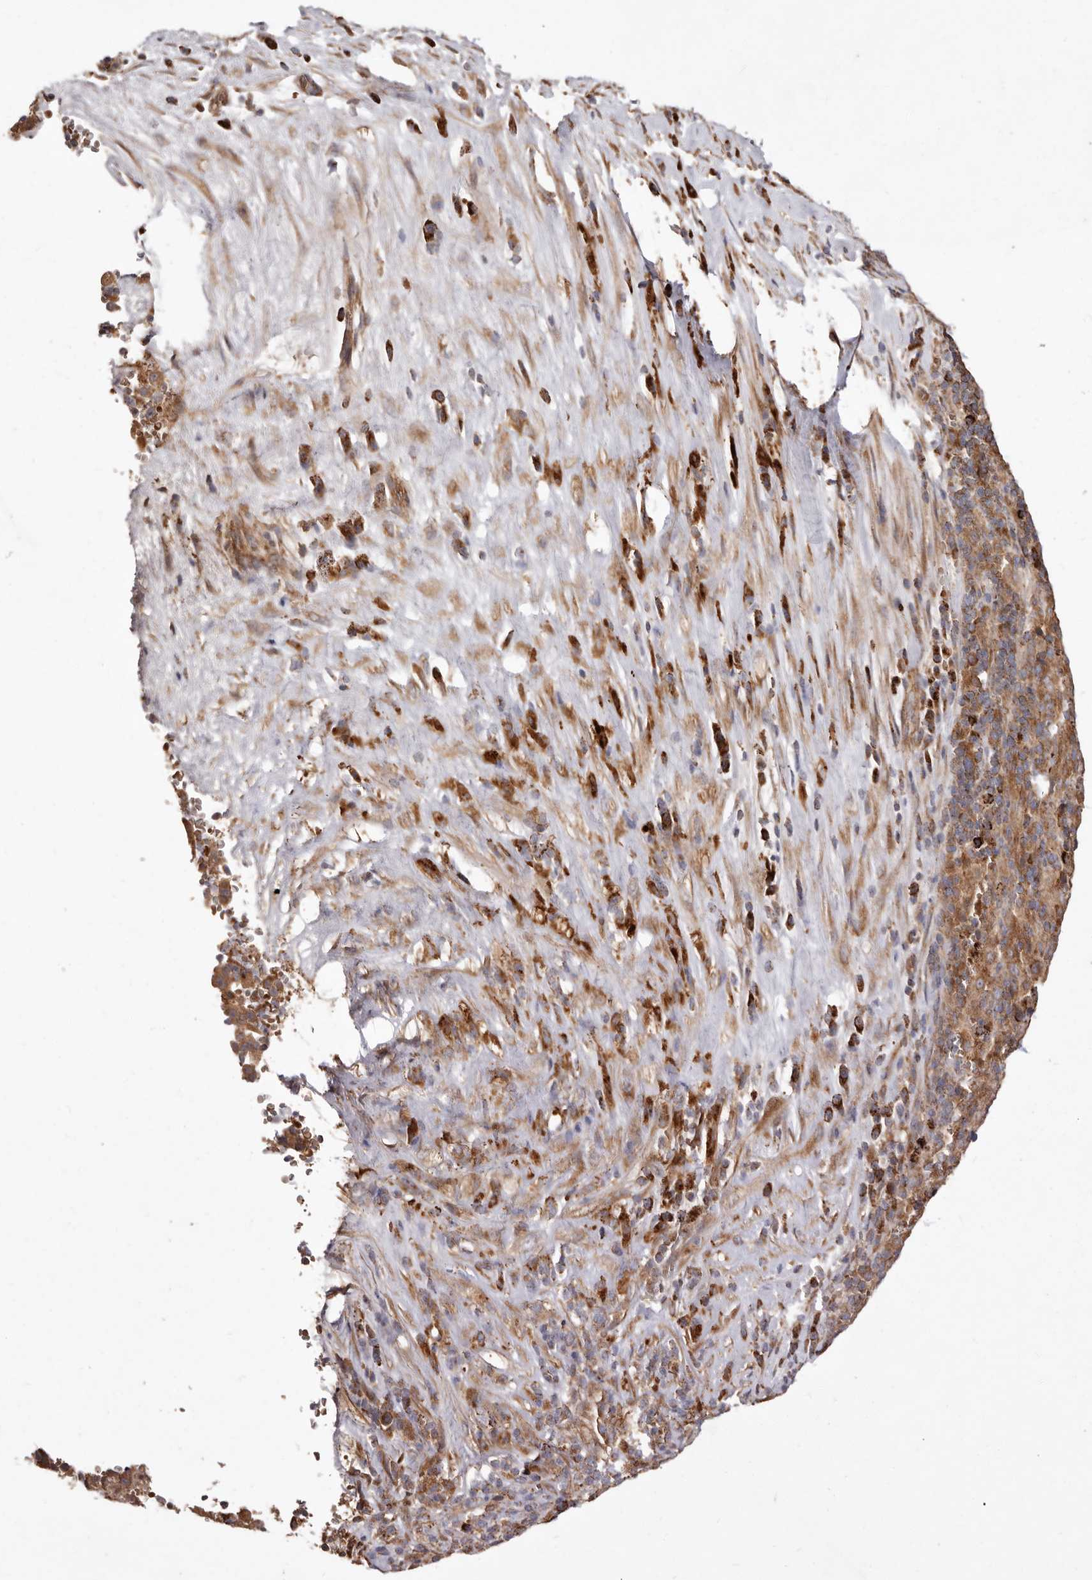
{"staining": {"intensity": "moderate", "quantity": ">75%", "location": "cytoplasmic/membranous"}, "tissue": "pancreatic cancer", "cell_type": "Tumor cells", "image_type": "cancer", "snomed": [{"axis": "morphology", "description": "Adenocarcinoma, NOS"}, {"axis": "topography", "description": "Pancreas"}], "caption": "Protein expression analysis of human pancreatic cancer (adenocarcinoma) reveals moderate cytoplasmic/membranous positivity in approximately >75% of tumor cells.", "gene": "GOT1L1", "patient": {"sex": "male", "age": 63}}